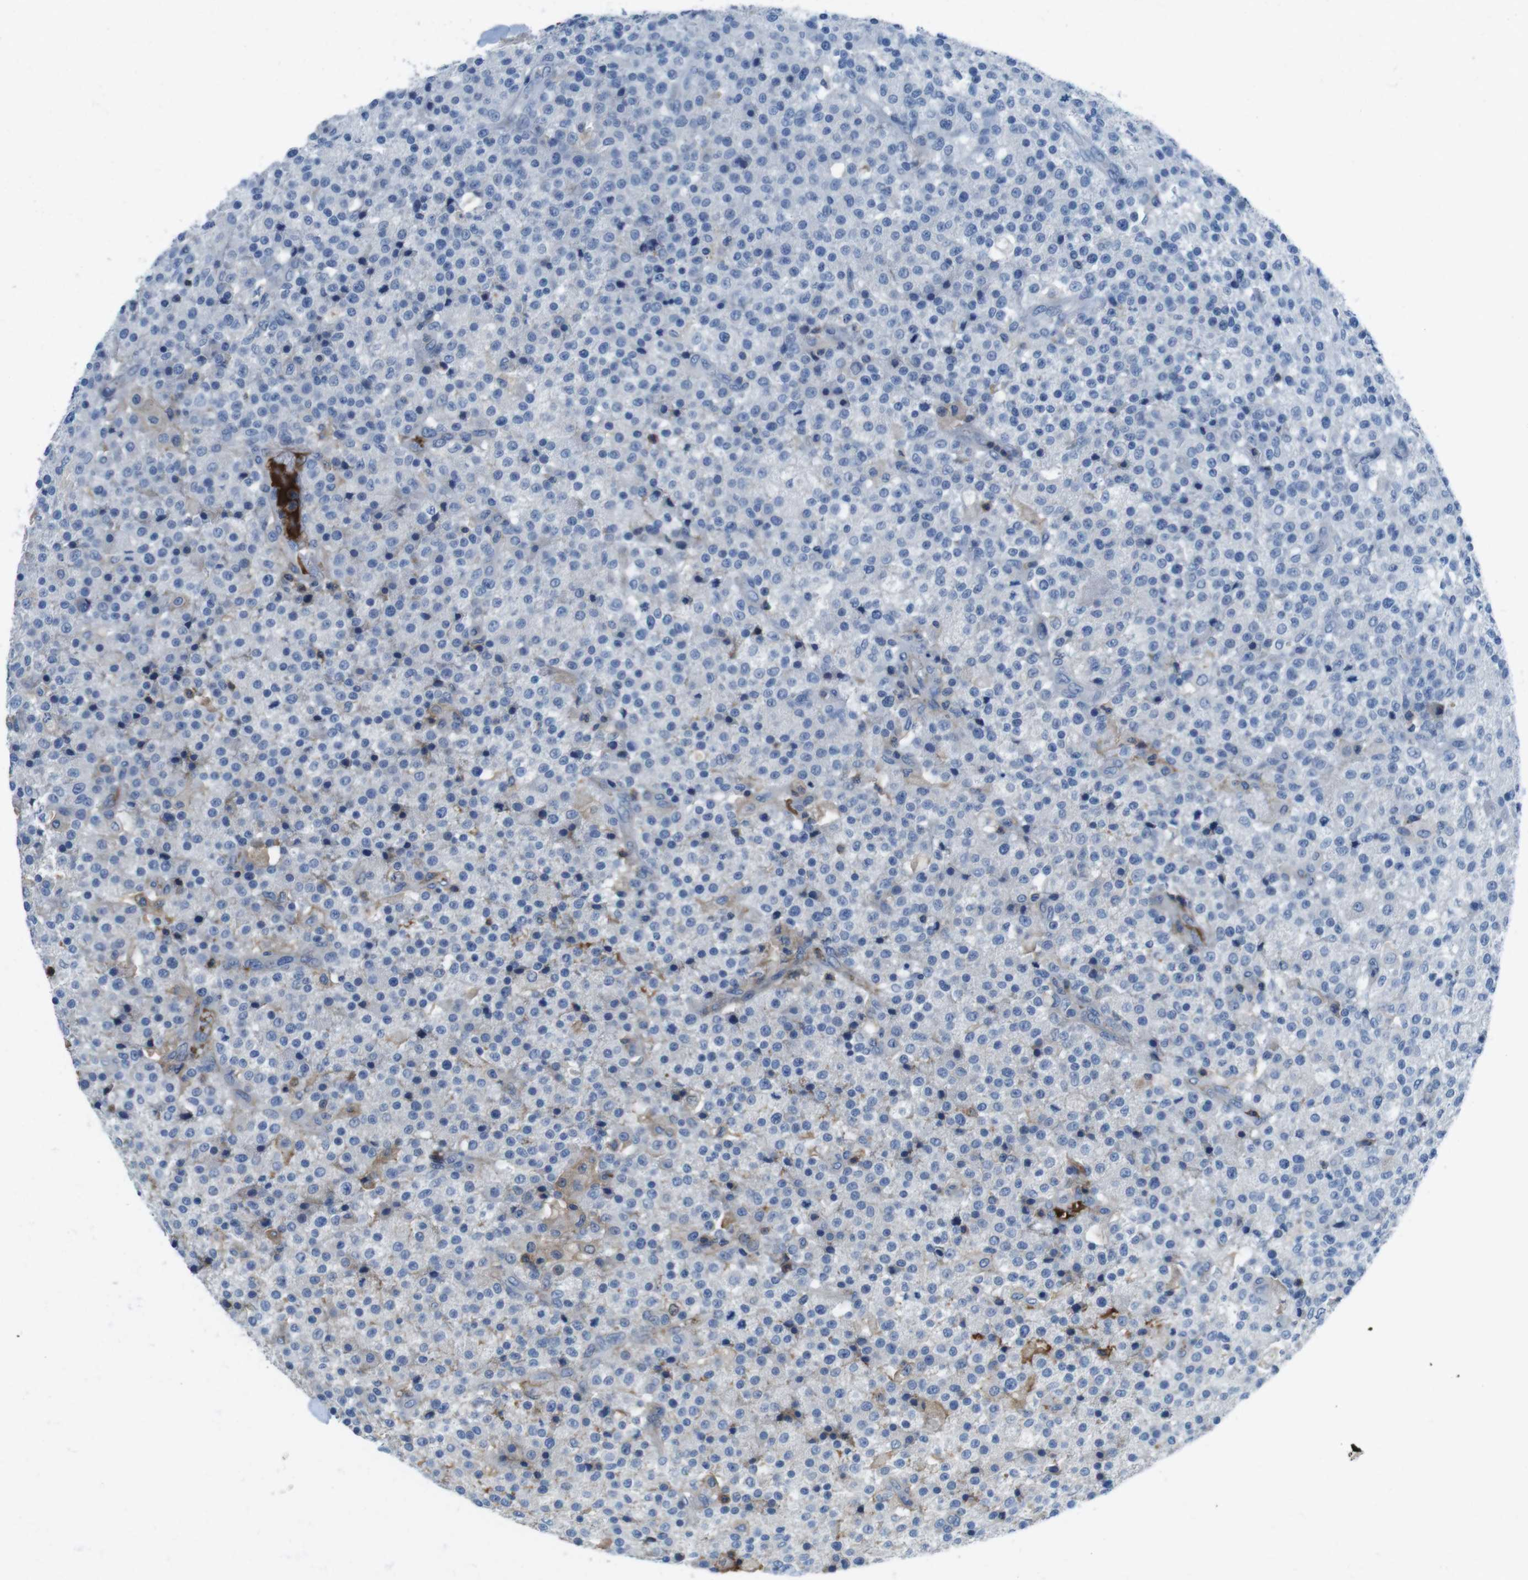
{"staining": {"intensity": "negative", "quantity": "none", "location": "none"}, "tissue": "testis cancer", "cell_type": "Tumor cells", "image_type": "cancer", "snomed": [{"axis": "morphology", "description": "Seminoma, NOS"}, {"axis": "topography", "description": "Testis"}], "caption": "DAB (3,3'-diaminobenzidine) immunohistochemical staining of human testis cancer (seminoma) reveals no significant positivity in tumor cells.", "gene": "TMPRSS15", "patient": {"sex": "male", "age": 59}}